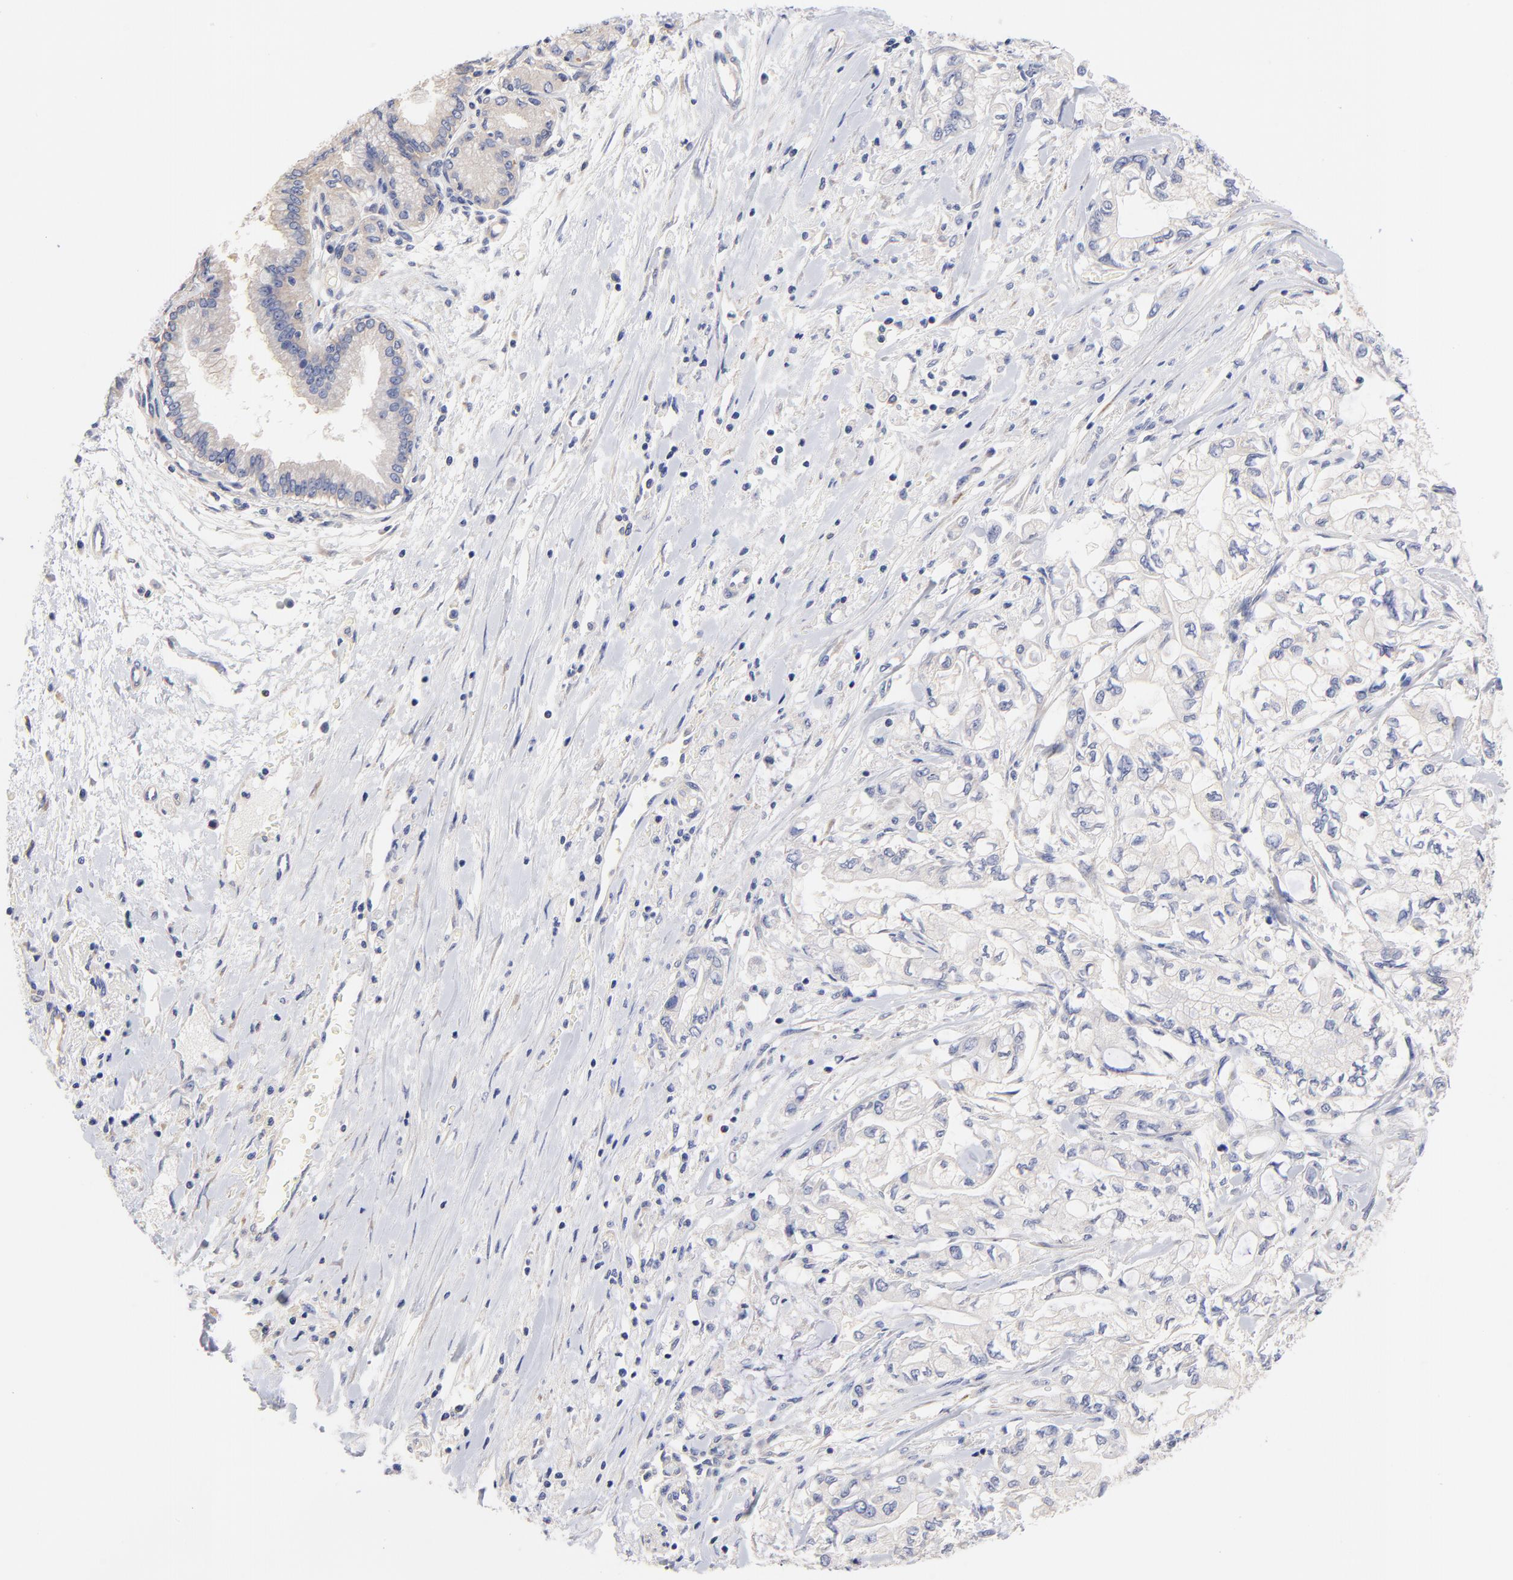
{"staining": {"intensity": "weak", "quantity": "<25%", "location": "cytoplasmic/membranous"}, "tissue": "pancreatic cancer", "cell_type": "Tumor cells", "image_type": "cancer", "snomed": [{"axis": "morphology", "description": "Adenocarcinoma, NOS"}, {"axis": "topography", "description": "Pancreas"}], "caption": "Human pancreatic cancer (adenocarcinoma) stained for a protein using immunohistochemistry (IHC) exhibits no positivity in tumor cells.", "gene": "HS3ST1", "patient": {"sex": "male", "age": 79}}